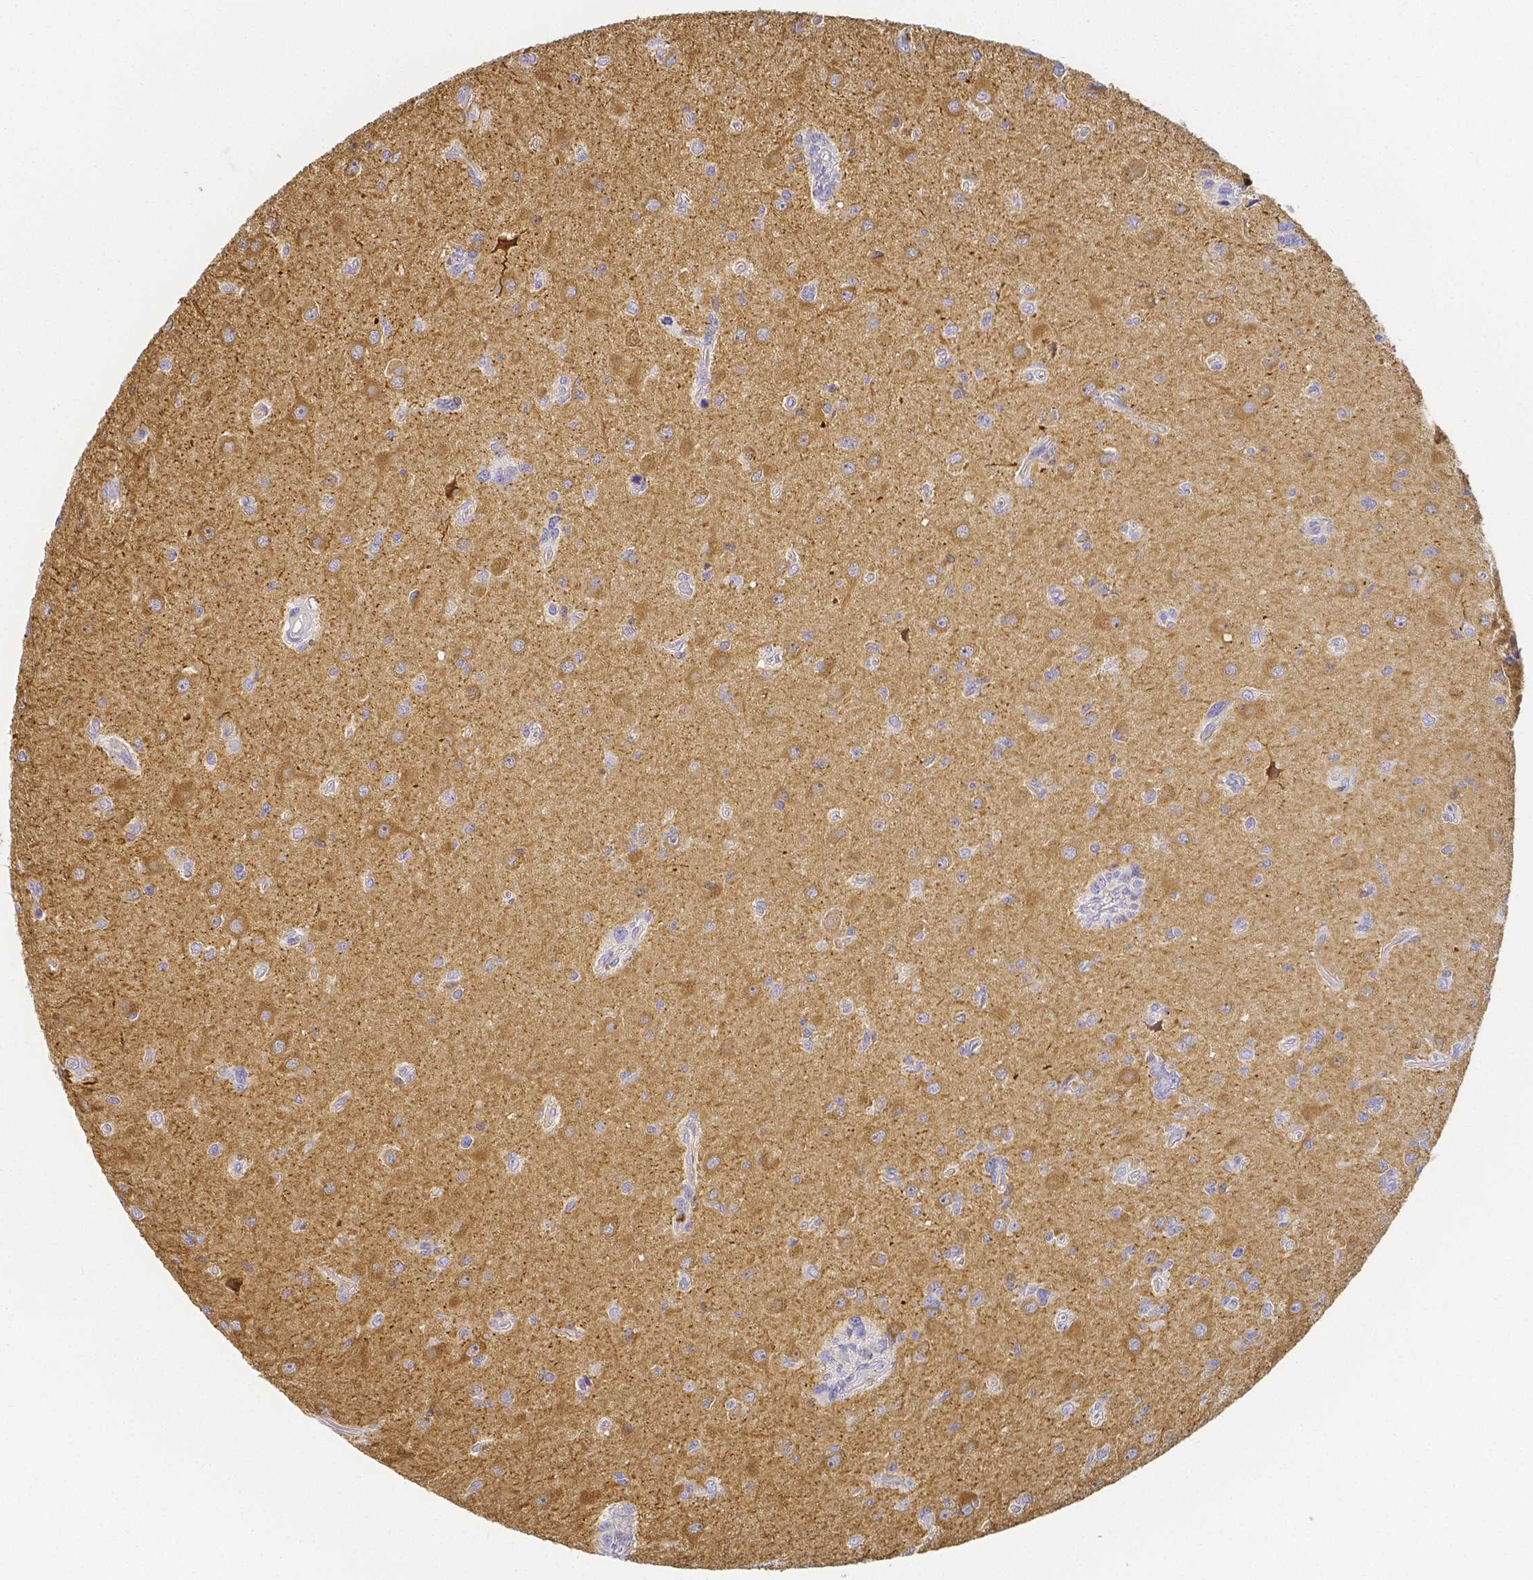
{"staining": {"intensity": "moderate", "quantity": "25%-75%", "location": "cytoplasmic/membranous"}, "tissue": "glioma", "cell_type": "Tumor cells", "image_type": "cancer", "snomed": [{"axis": "morphology", "description": "Glioma, malignant, High grade"}, {"axis": "topography", "description": "Brain"}], "caption": "A brown stain highlights moderate cytoplasmic/membranous positivity of a protein in glioma tumor cells.", "gene": "KCNH1", "patient": {"sex": "male", "age": 67}}